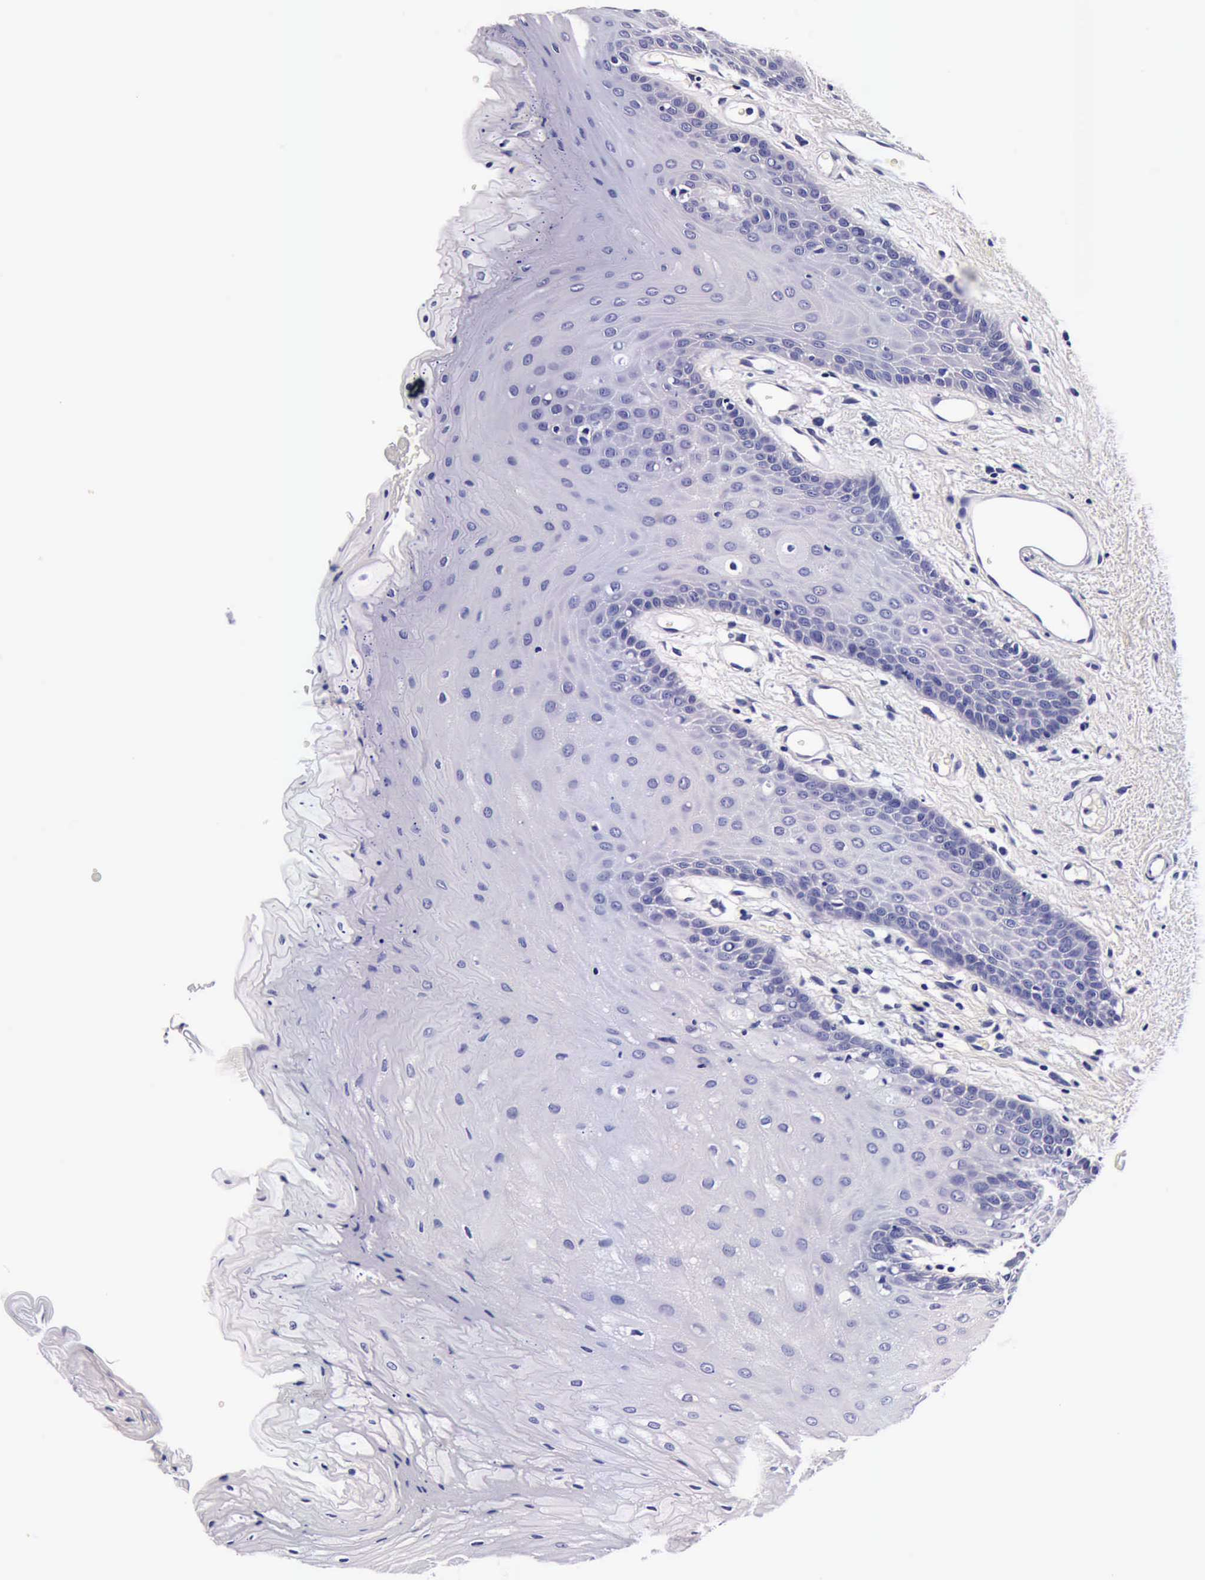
{"staining": {"intensity": "negative", "quantity": "none", "location": "none"}, "tissue": "oral mucosa", "cell_type": "Squamous epithelial cells", "image_type": "normal", "snomed": [{"axis": "morphology", "description": "Normal tissue, NOS"}, {"axis": "topography", "description": "Oral tissue"}], "caption": "DAB (3,3'-diaminobenzidine) immunohistochemical staining of normal oral mucosa reveals no significant positivity in squamous epithelial cells.", "gene": "IAPP", "patient": {"sex": "male", "age": 52}}